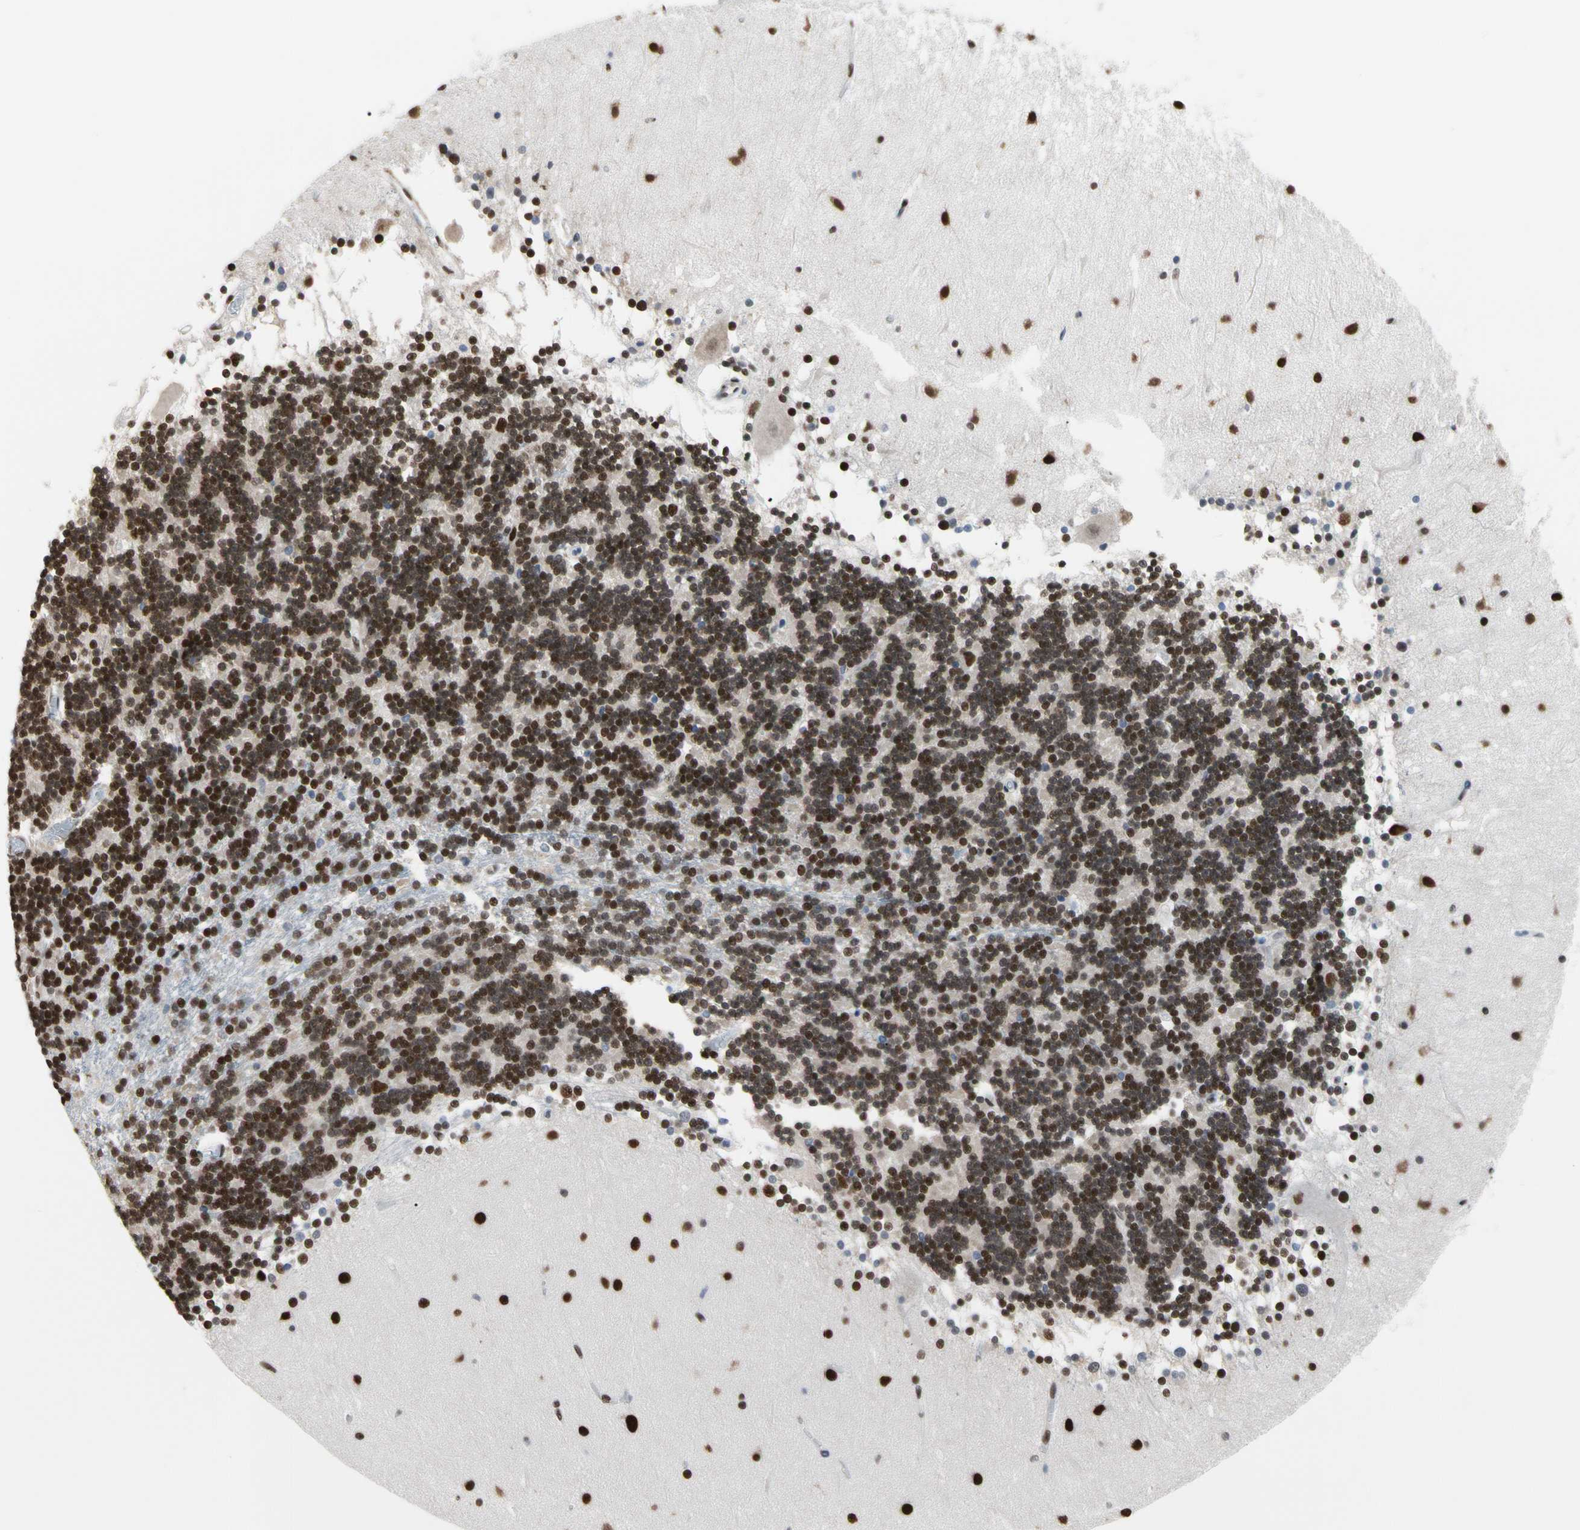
{"staining": {"intensity": "strong", "quantity": ">75%", "location": "nuclear"}, "tissue": "cerebellum", "cell_type": "Cells in granular layer", "image_type": "normal", "snomed": [{"axis": "morphology", "description": "Normal tissue, NOS"}, {"axis": "topography", "description": "Cerebellum"}], "caption": "Unremarkable cerebellum demonstrates strong nuclear expression in about >75% of cells in granular layer.", "gene": "FAM98B", "patient": {"sex": "female", "age": 54}}